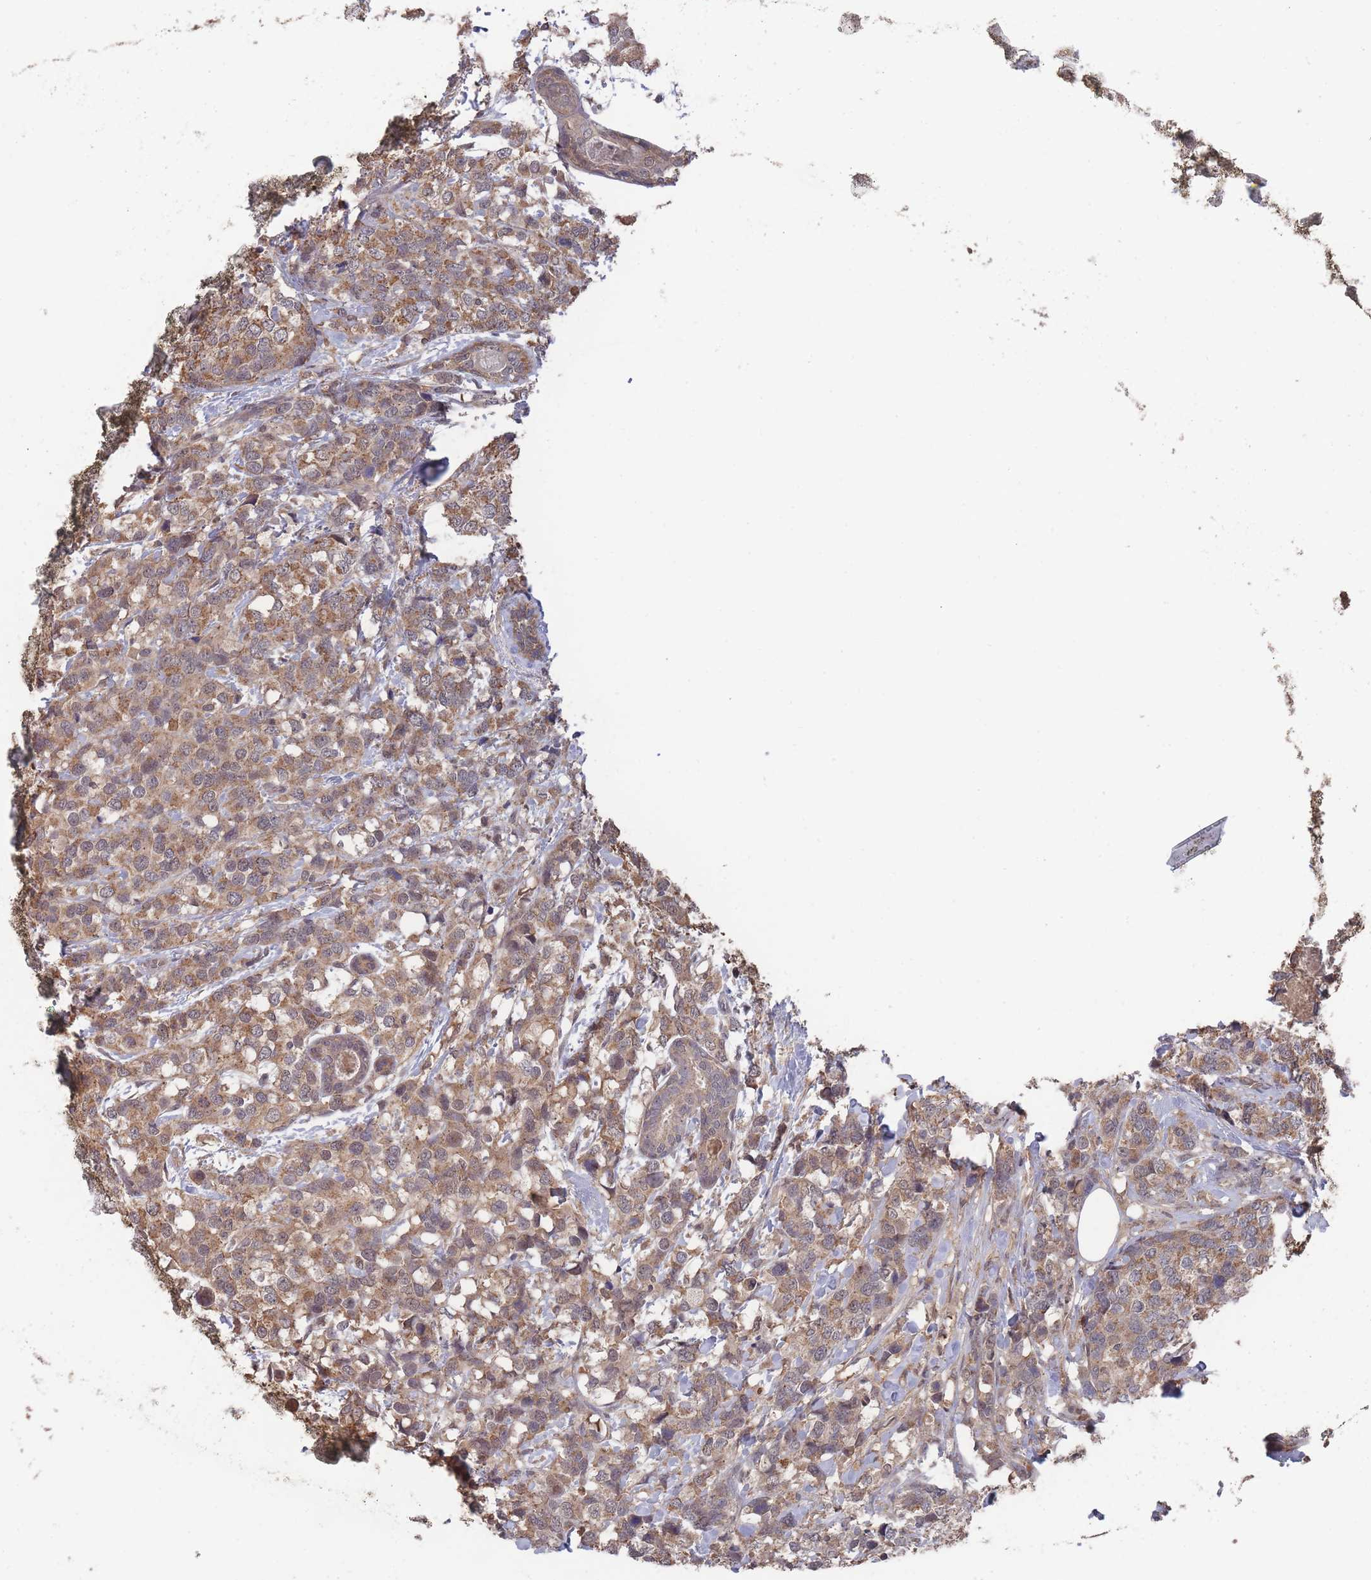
{"staining": {"intensity": "moderate", "quantity": ">75%", "location": "cytoplasmic/membranous"}, "tissue": "breast cancer", "cell_type": "Tumor cells", "image_type": "cancer", "snomed": [{"axis": "morphology", "description": "Lobular carcinoma"}, {"axis": "topography", "description": "Breast"}], "caption": "DAB (3,3'-diaminobenzidine) immunohistochemical staining of lobular carcinoma (breast) demonstrates moderate cytoplasmic/membranous protein staining in approximately >75% of tumor cells.", "gene": "SF3B1", "patient": {"sex": "female", "age": 59}}